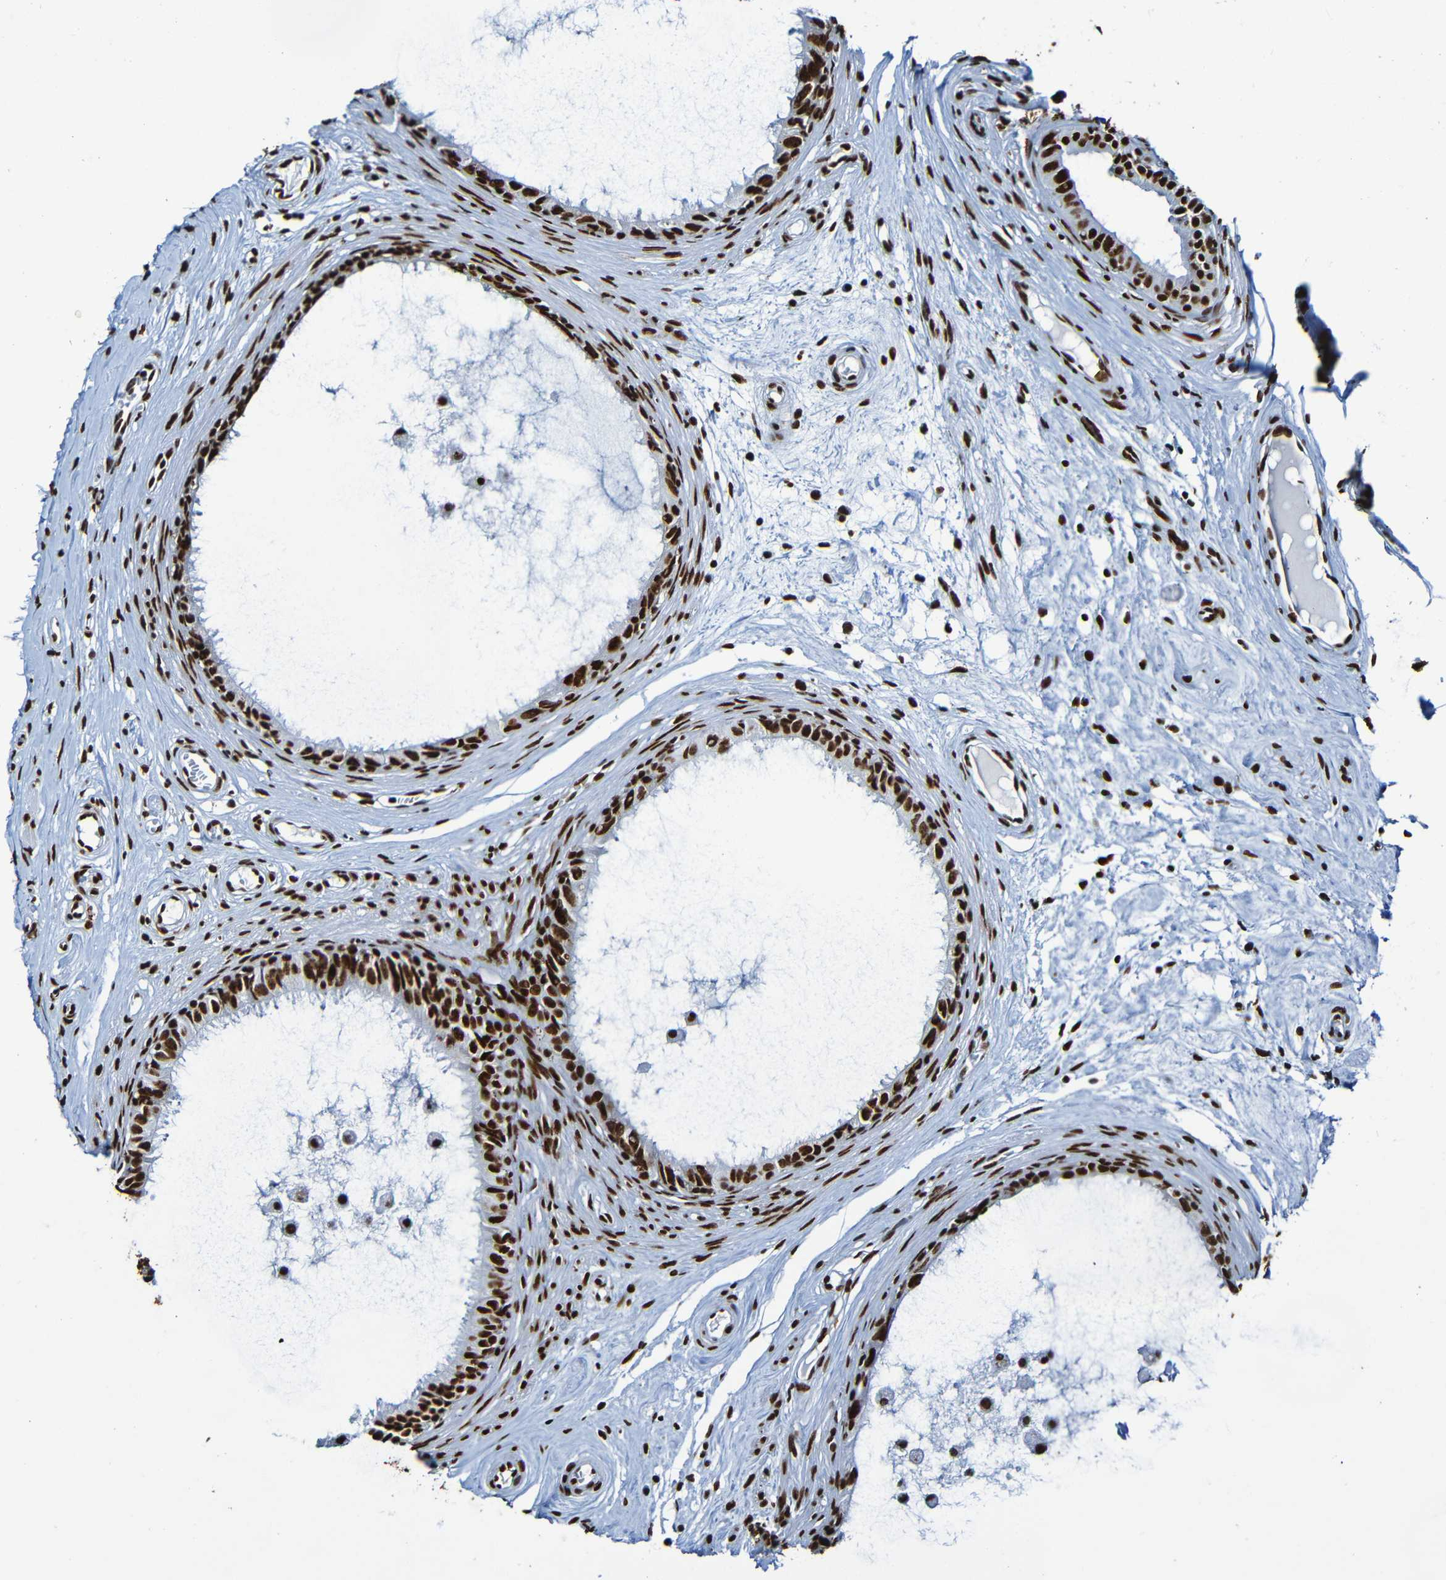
{"staining": {"intensity": "strong", "quantity": ">75%", "location": "nuclear"}, "tissue": "epididymis", "cell_type": "Glandular cells", "image_type": "normal", "snomed": [{"axis": "morphology", "description": "Normal tissue, NOS"}, {"axis": "morphology", "description": "Inflammation, NOS"}, {"axis": "topography", "description": "Epididymis"}], "caption": "A brown stain labels strong nuclear expression of a protein in glandular cells of unremarkable epididymis. Using DAB (brown) and hematoxylin (blue) stains, captured at high magnification using brightfield microscopy.", "gene": "SRSF3", "patient": {"sex": "male", "age": 85}}